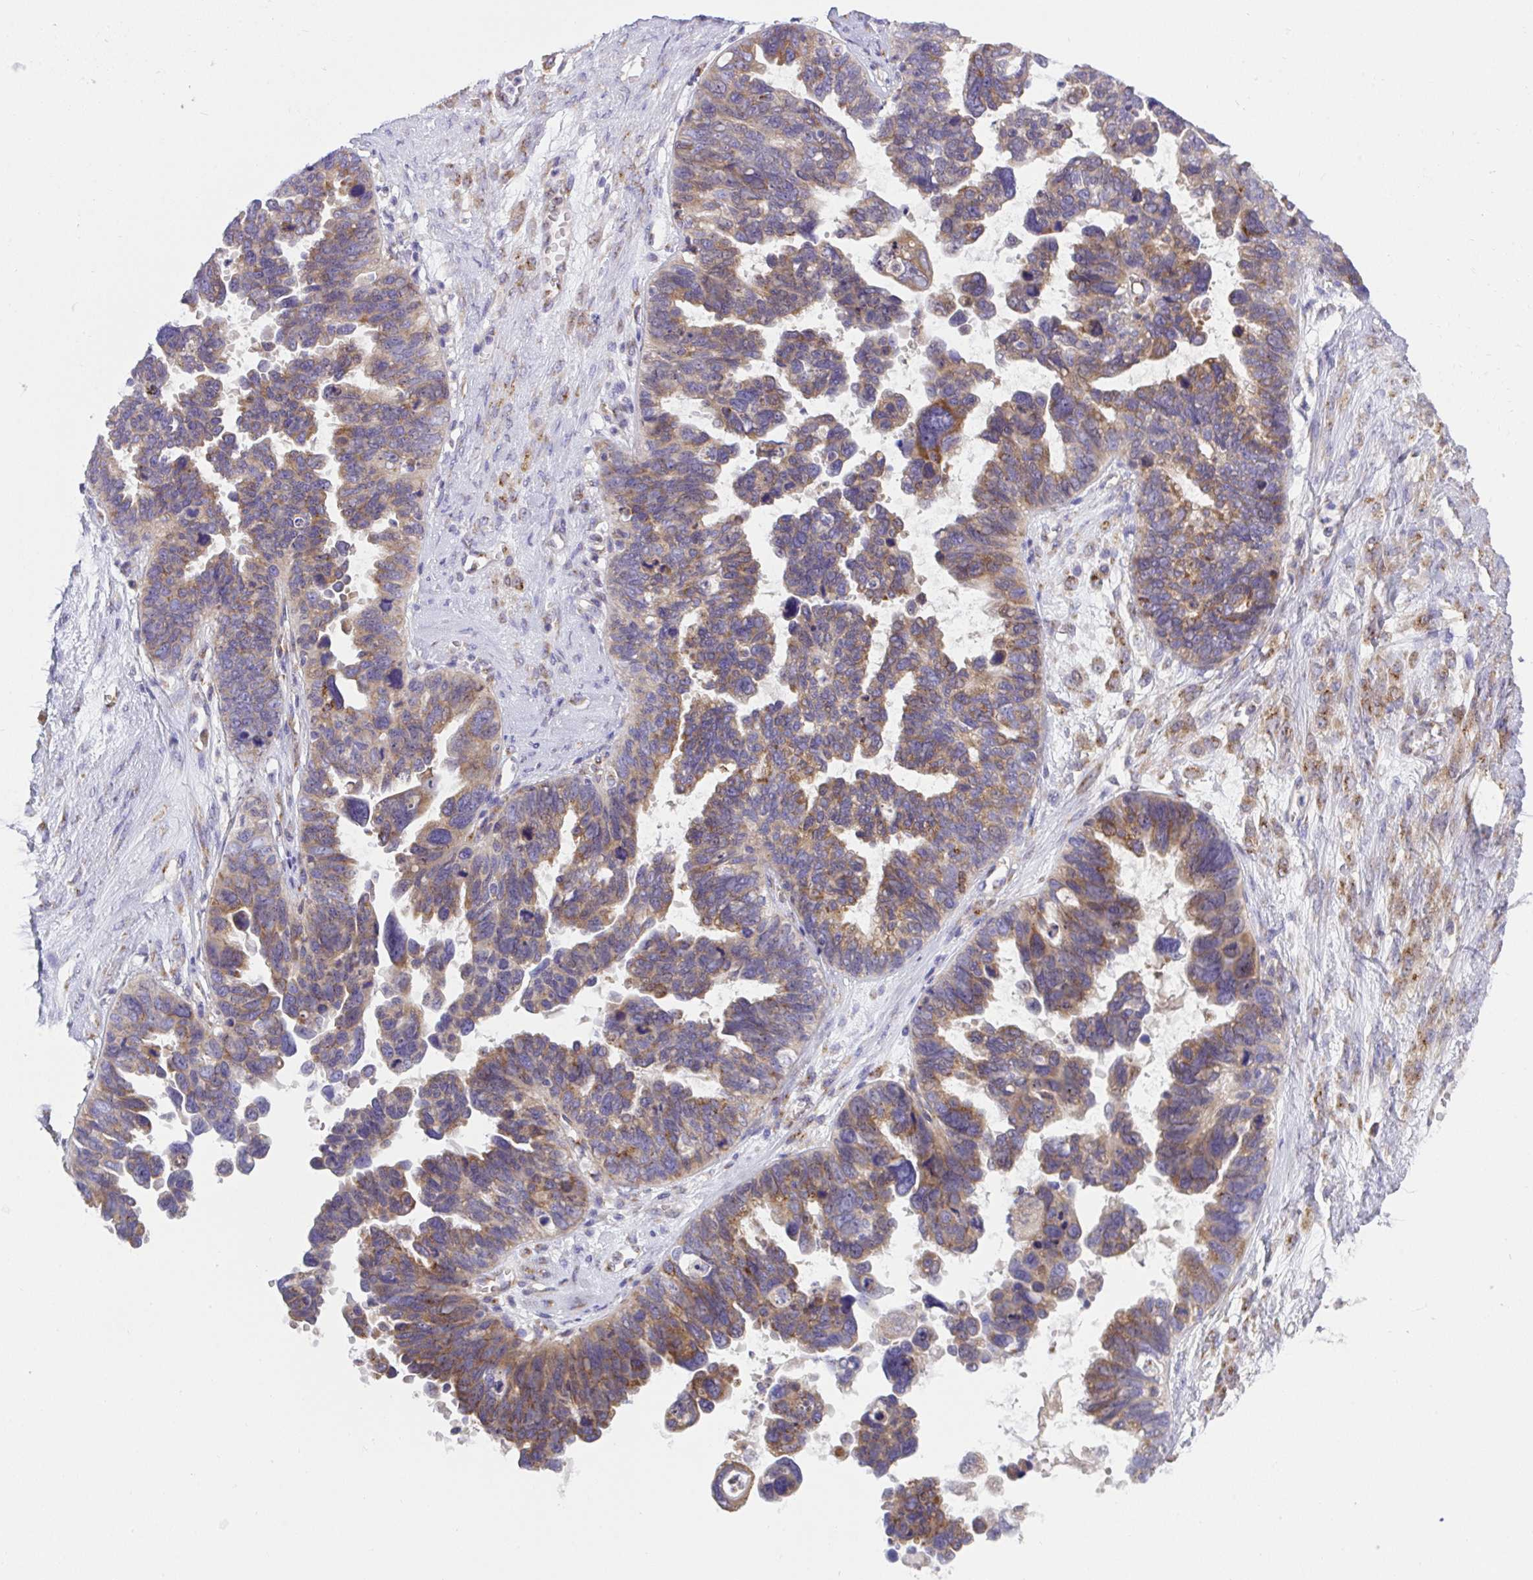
{"staining": {"intensity": "weak", "quantity": "25%-75%", "location": "cytoplasmic/membranous"}, "tissue": "ovarian cancer", "cell_type": "Tumor cells", "image_type": "cancer", "snomed": [{"axis": "morphology", "description": "Cystadenocarcinoma, serous, NOS"}, {"axis": "topography", "description": "Ovary"}], "caption": "High-power microscopy captured an IHC histopathology image of ovarian serous cystadenocarcinoma, revealing weak cytoplasmic/membranous positivity in about 25%-75% of tumor cells.", "gene": "MIA3", "patient": {"sex": "female", "age": 60}}